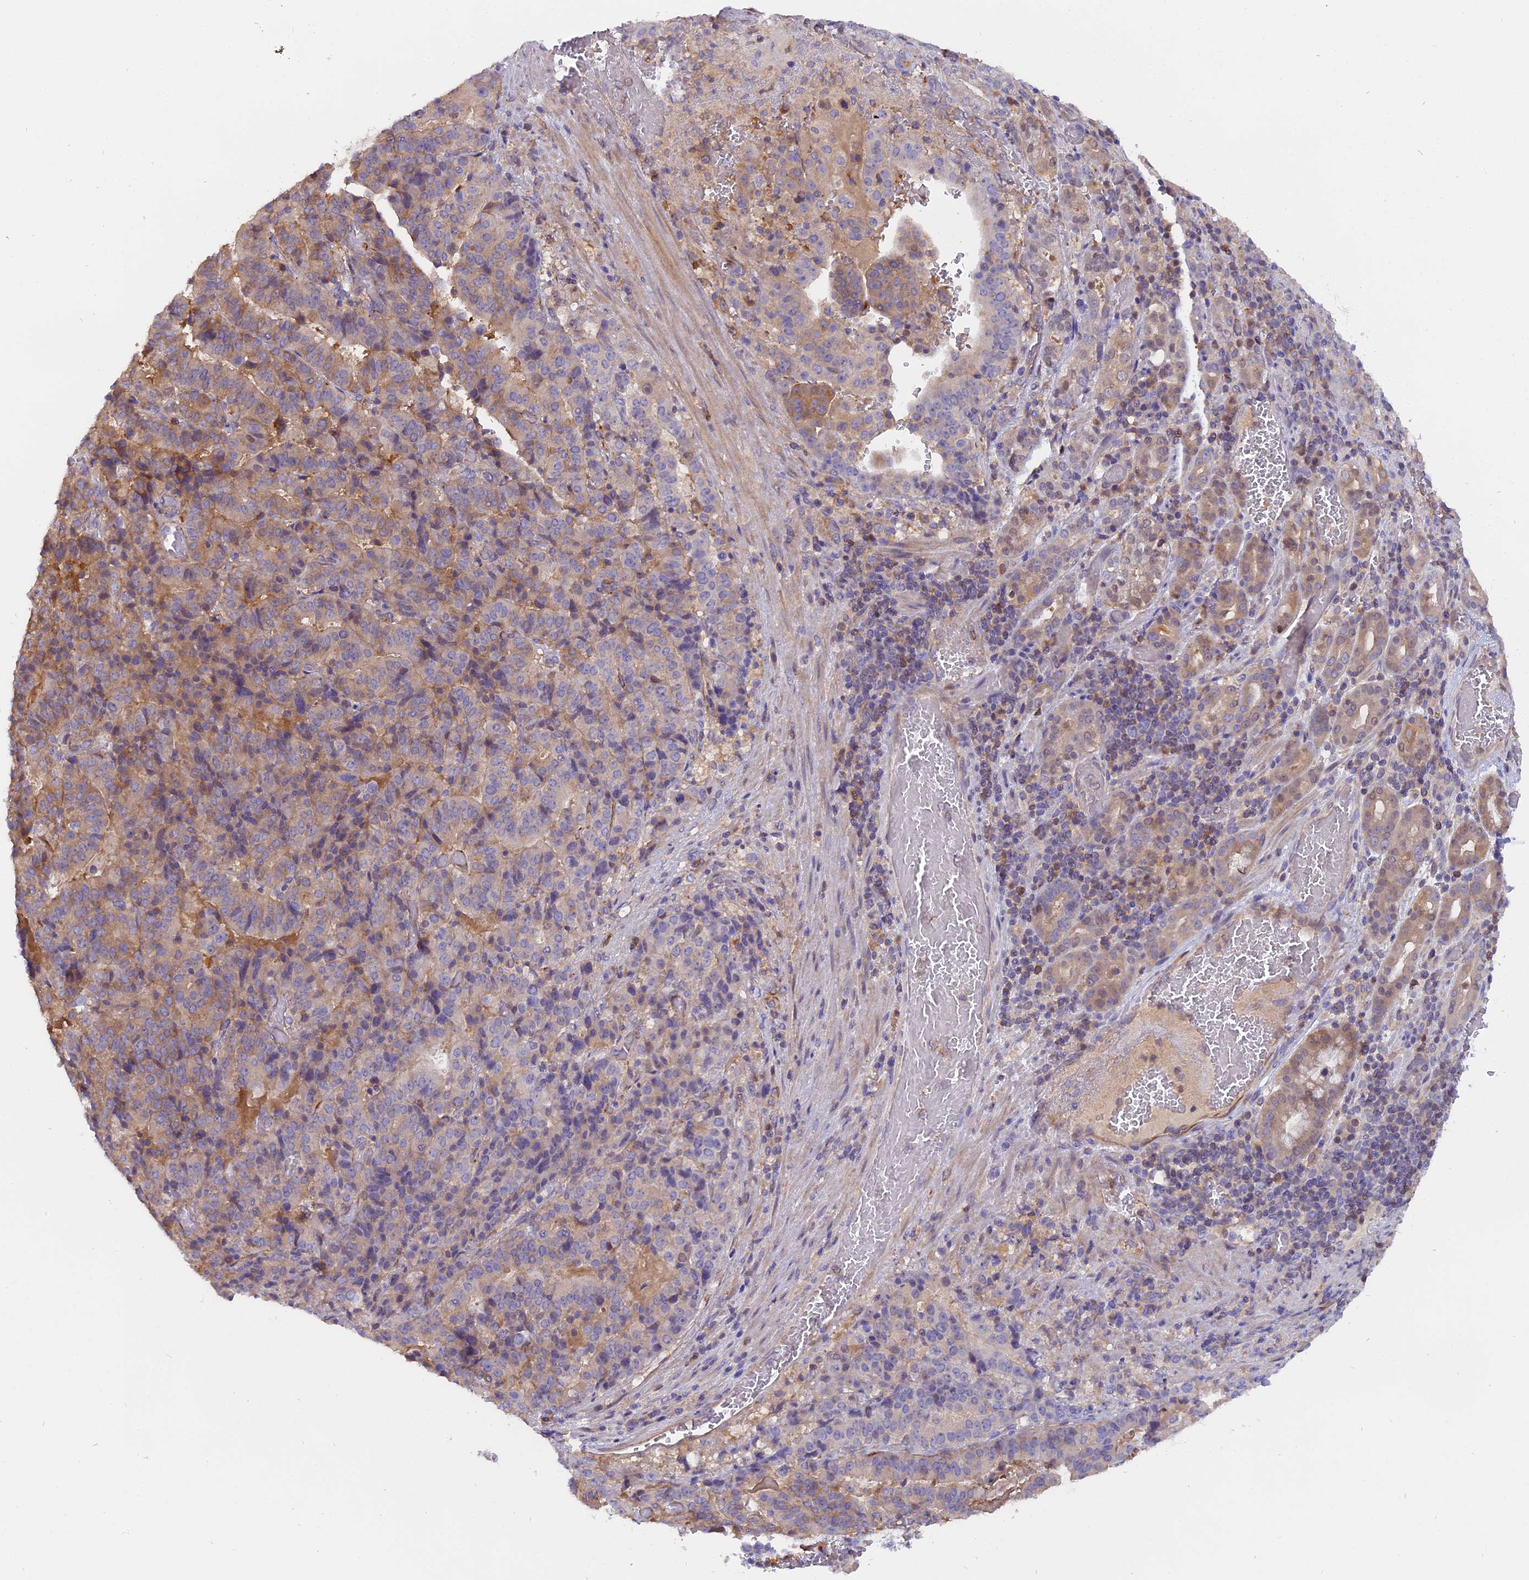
{"staining": {"intensity": "weak", "quantity": "<25%", "location": "cytoplasmic/membranous"}, "tissue": "stomach cancer", "cell_type": "Tumor cells", "image_type": "cancer", "snomed": [{"axis": "morphology", "description": "Adenocarcinoma, NOS"}, {"axis": "topography", "description": "Stomach"}], "caption": "The micrograph reveals no significant staining in tumor cells of stomach cancer (adenocarcinoma). (DAB IHC with hematoxylin counter stain).", "gene": "FAM118B", "patient": {"sex": "male", "age": 48}}